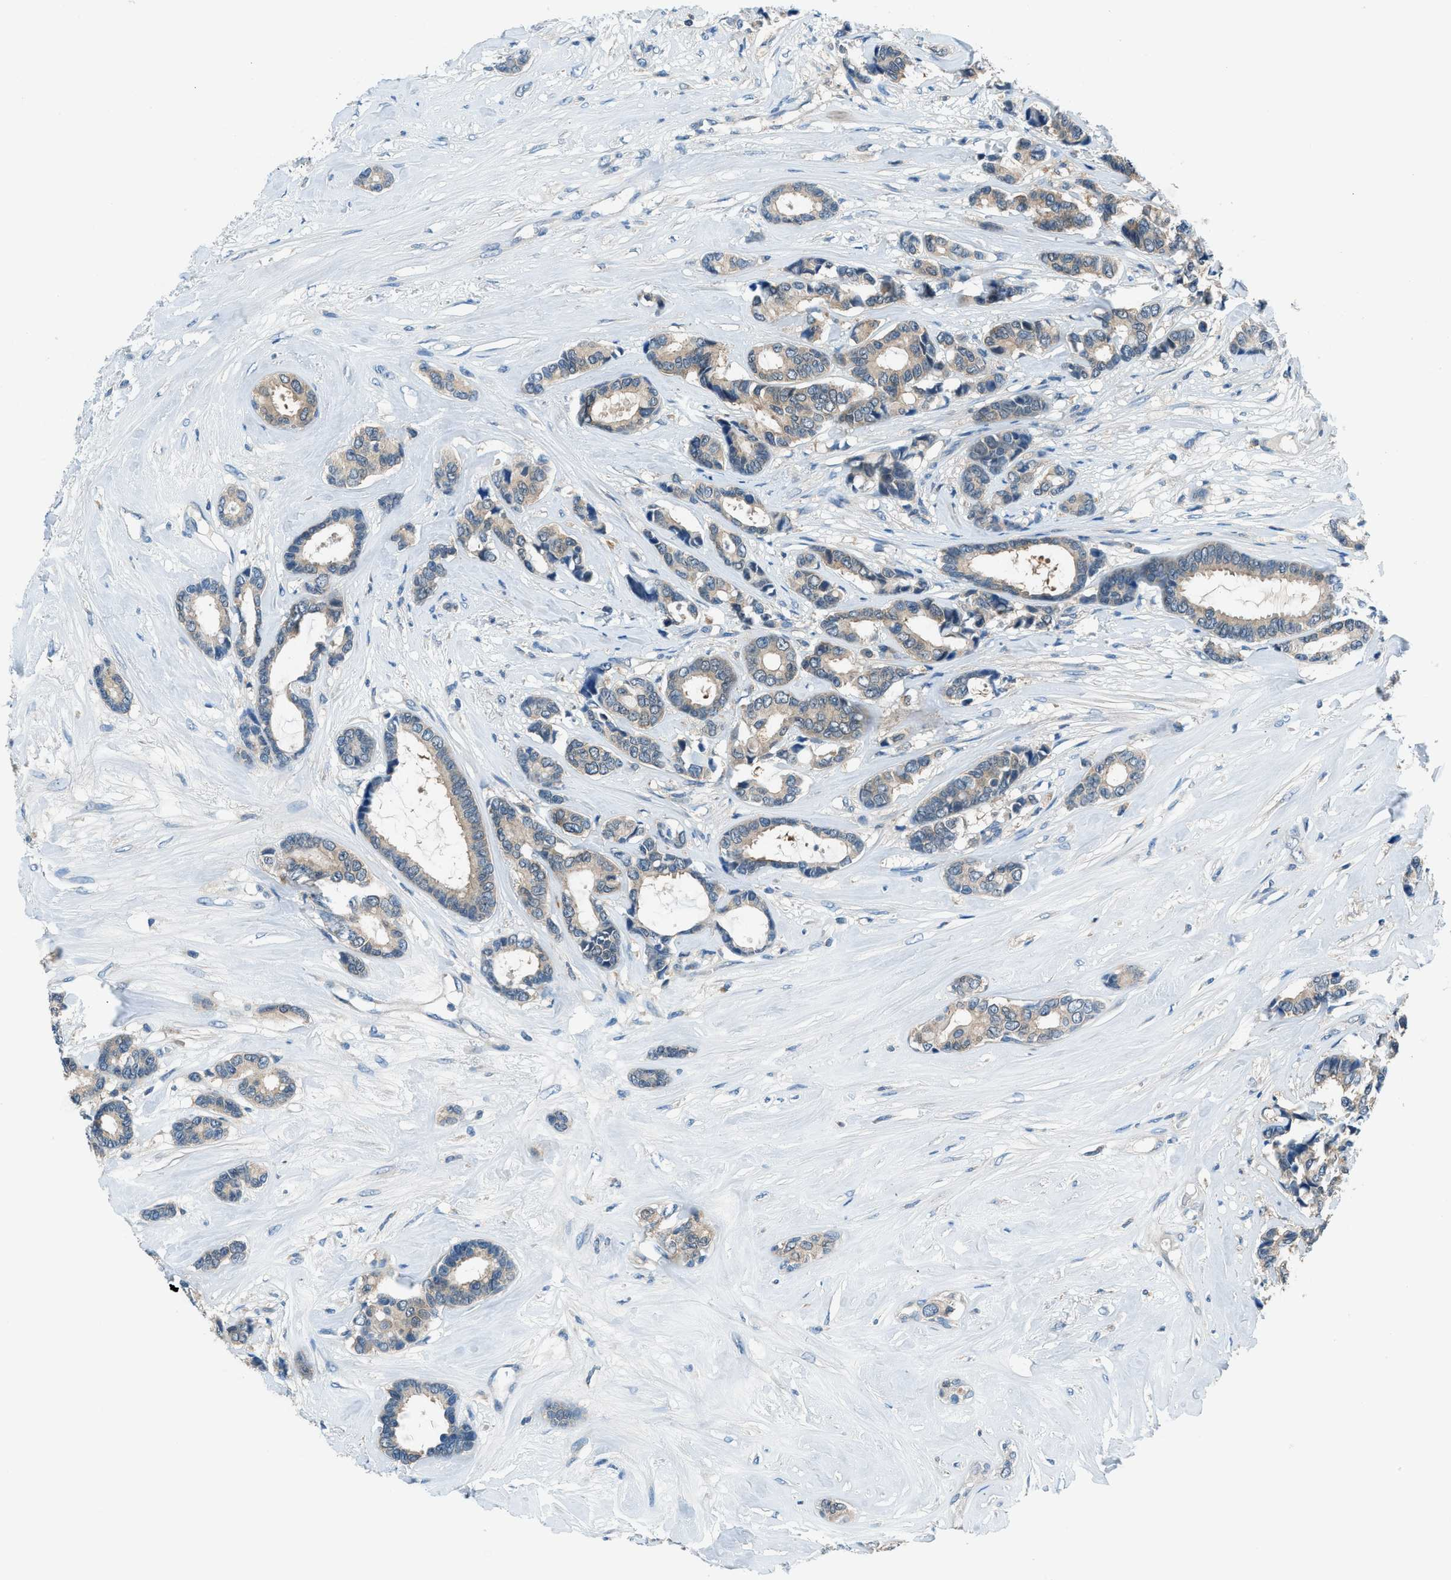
{"staining": {"intensity": "weak", "quantity": "25%-75%", "location": "cytoplasmic/membranous"}, "tissue": "breast cancer", "cell_type": "Tumor cells", "image_type": "cancer", "snomed": [{"axis": "morphology", "description": "Duct carcinoma"}, {"axis": "topography", "description": "Breast"}], "caption": "Weak cytoplasmic/membranous positivity for a protein is seen in about 25%-75% of tumor cells of breast infiltrating ductal carcinoma using IHC.", "gene": "ACP1", "patient": {"sex": "female", "age": 87}}